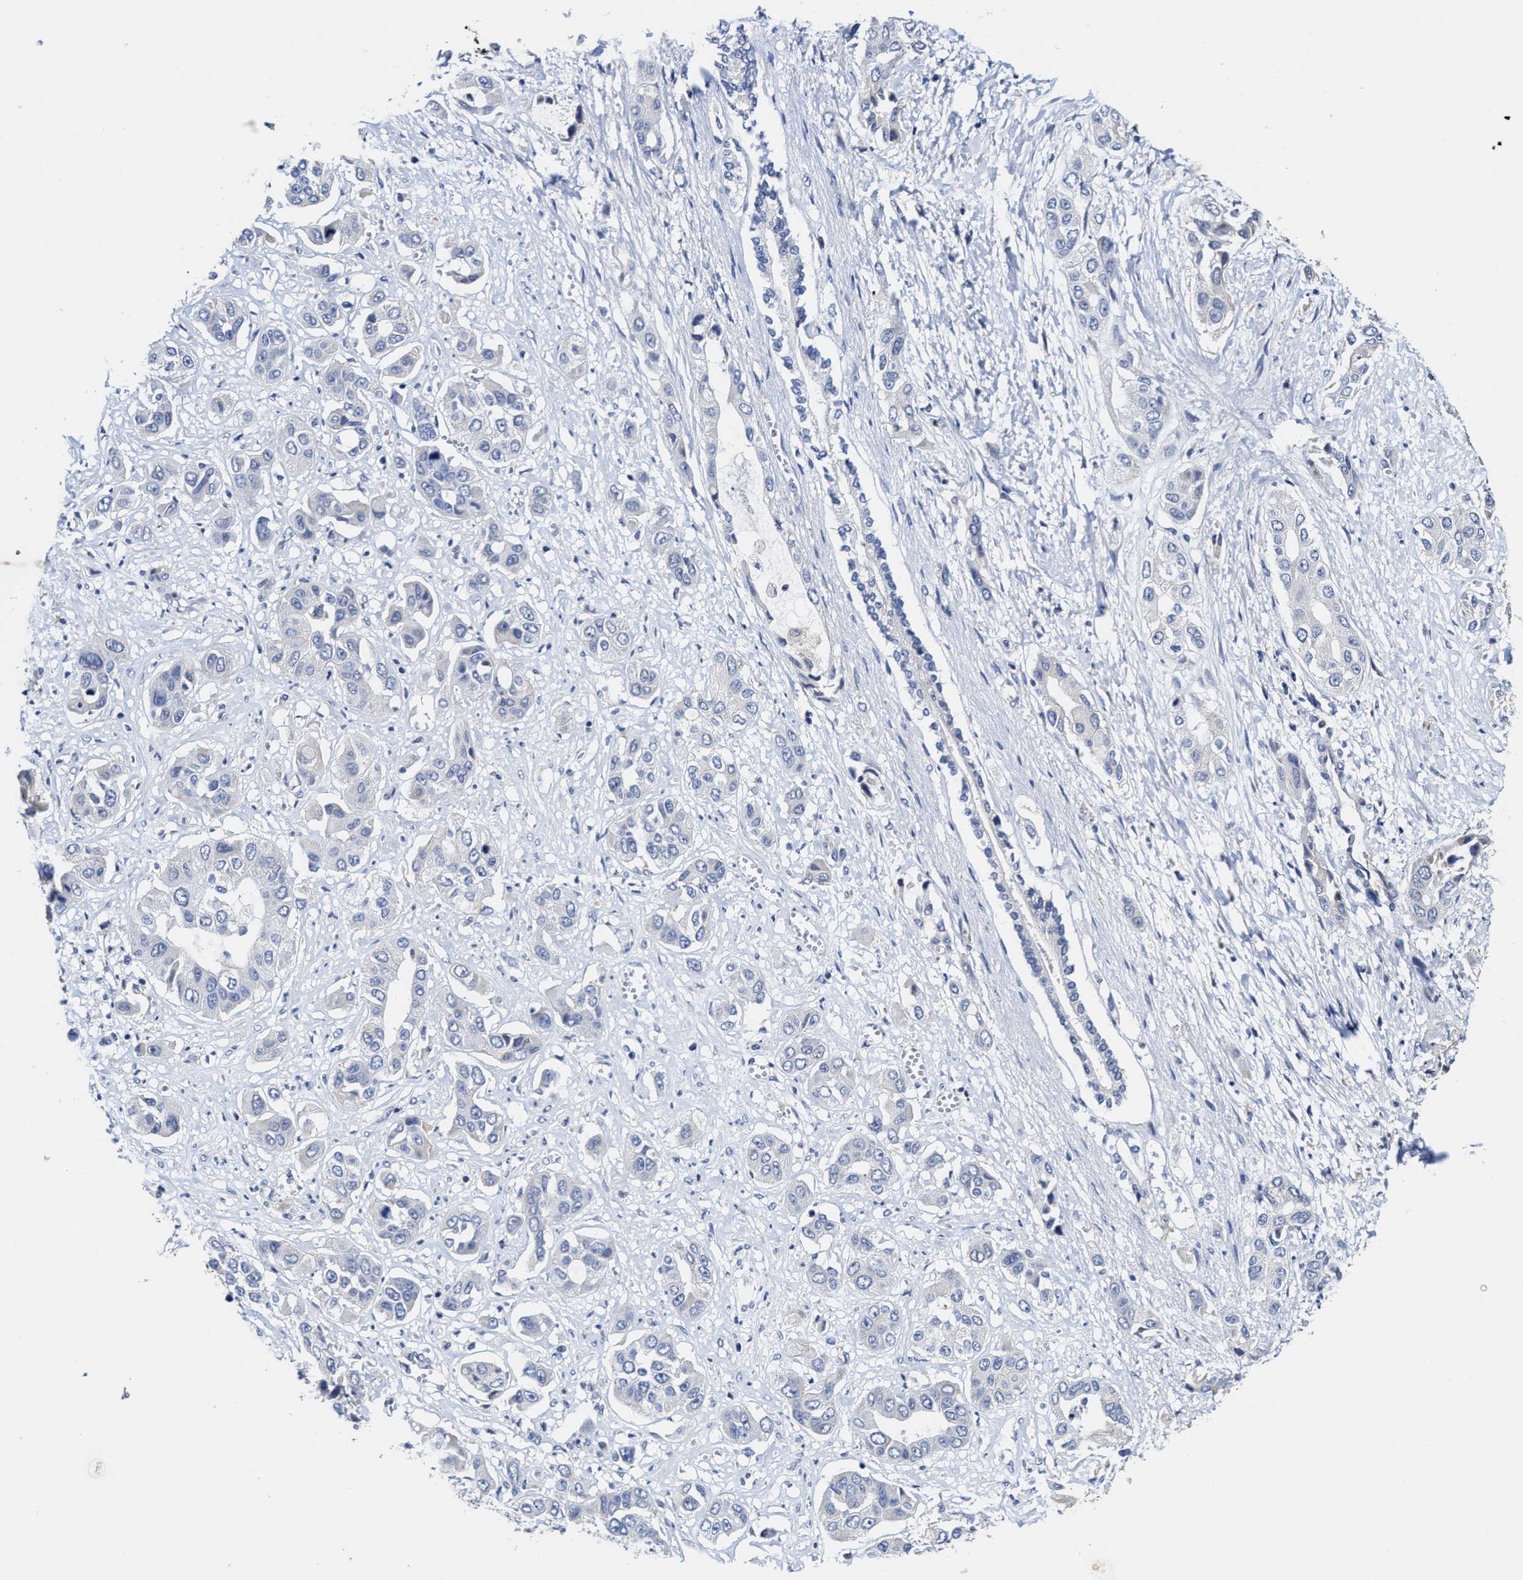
{"staining": {"intensity": "negative", "quantity": "none", "location": "none"}, "tissue": "liver cancer", "cell_type": "Tumor cells", "image_type": "cancer", "snomed": [{"axis": "morphology", "description": "Cholangiocarcinoma"}, {"axis": "topography", "description": "Liver"}], "caption": "Immunohistochemistry image of neoplastic tissue: human liver cholangiocarcinoma stained with DAB exhibits no significant protein positivity in tumor cells. Brightfield microscopy of IHC stained with DAB (brown) and hematoxylin (blue), captured at high magnification.", "gene": "TRAF6", "patient": {"sex": "female", "age": 52}}